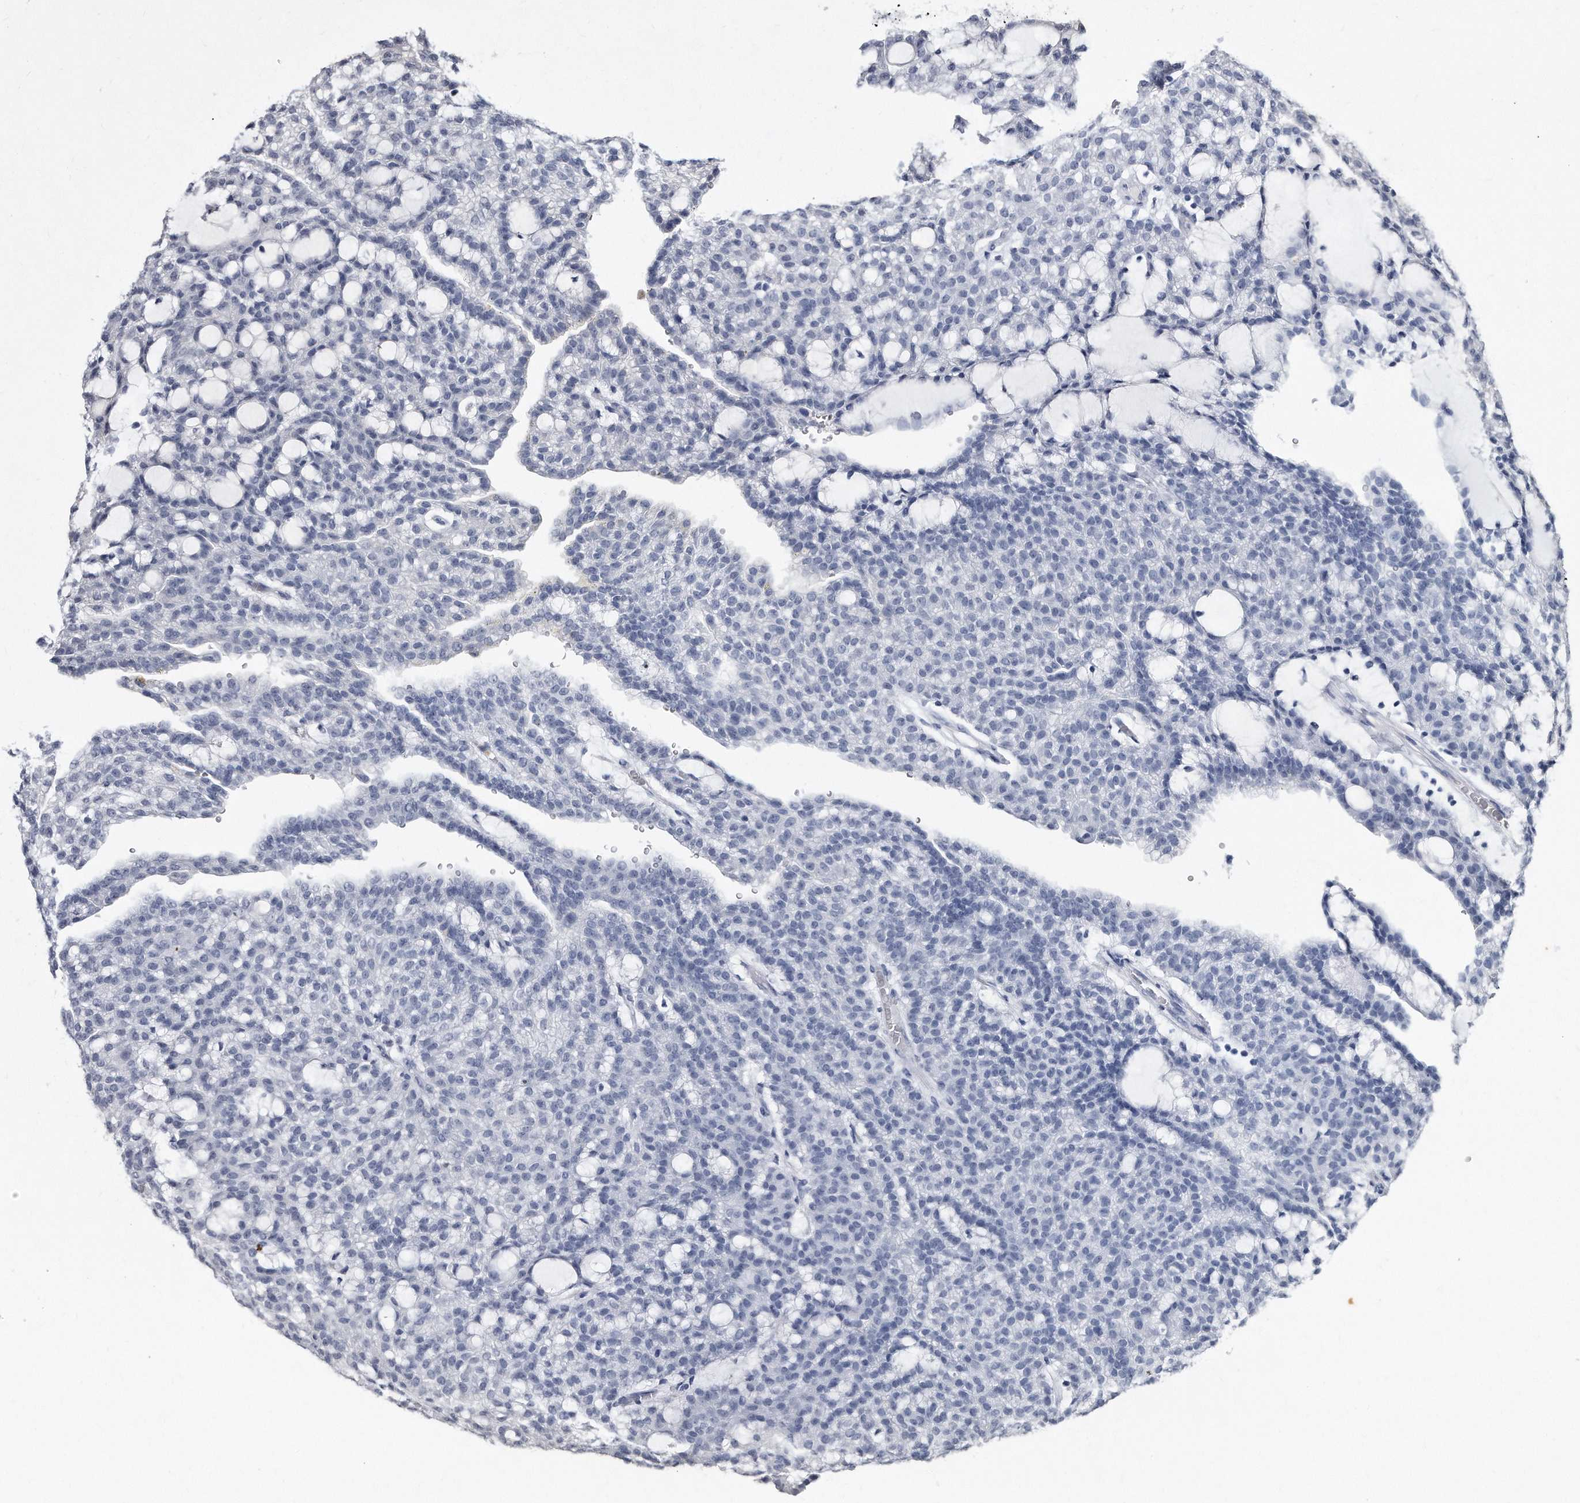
{"staining": {"intensity": "negative", "quantity": "none", "location": "none"}, "tissue": "renal cancer", "cell_type": "Tumor cells", "image_type": "cancer", "snomed": [{"axis": "morphology", "description": "Adenocarcinoma, NOS"}, {"axis": "topography", "description": "Kidney"}], "caption": "High magnification brightfield microscopy of renal cancer (adenocarcinoma) stained with DAB (brown) and counterstained with hematoxylin (blue): tumor cells show no significant staining.", "gene": "KLHDC3", "patient": {"sex": "male", "age": 63}}